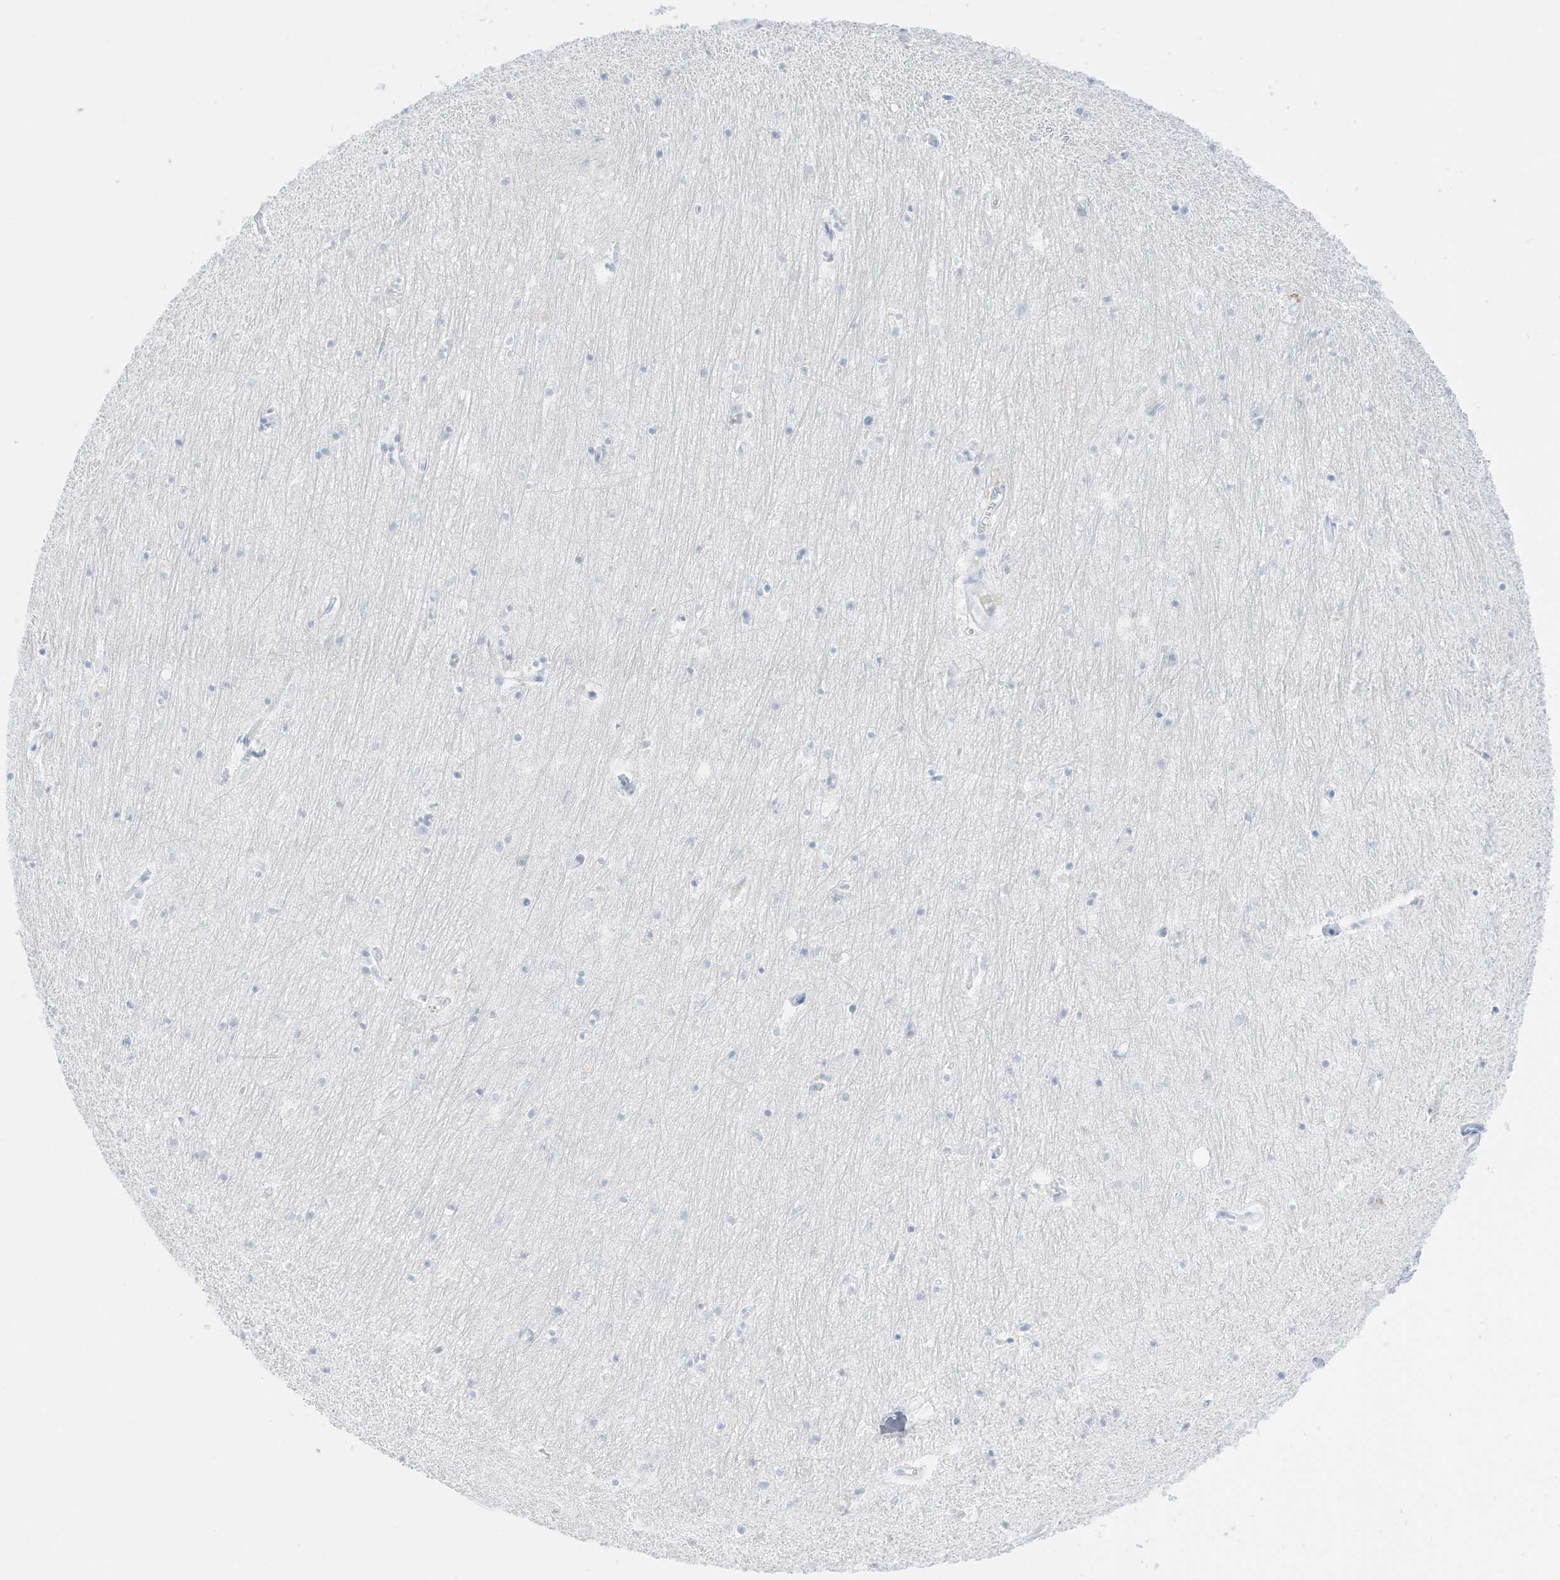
{"staining": {"intensity": "negative", "quantity": "none", "location": "none"}, "tissue": "hippocampus", "cell_type": "Glial cells", "image_type": "normal", "snomed": [{"axis": "morphology", "description": "Normal tissue, NOS"}, {"axis": "topography", "description": "Hippocampus"}], "caption": "This is a image of immunohistochemistry (IHC) staining of normal hippocampus, which shows no expression in glial cells.", "gene": "SLC22A13", "patient": {"sex": "female", "age": 64}}